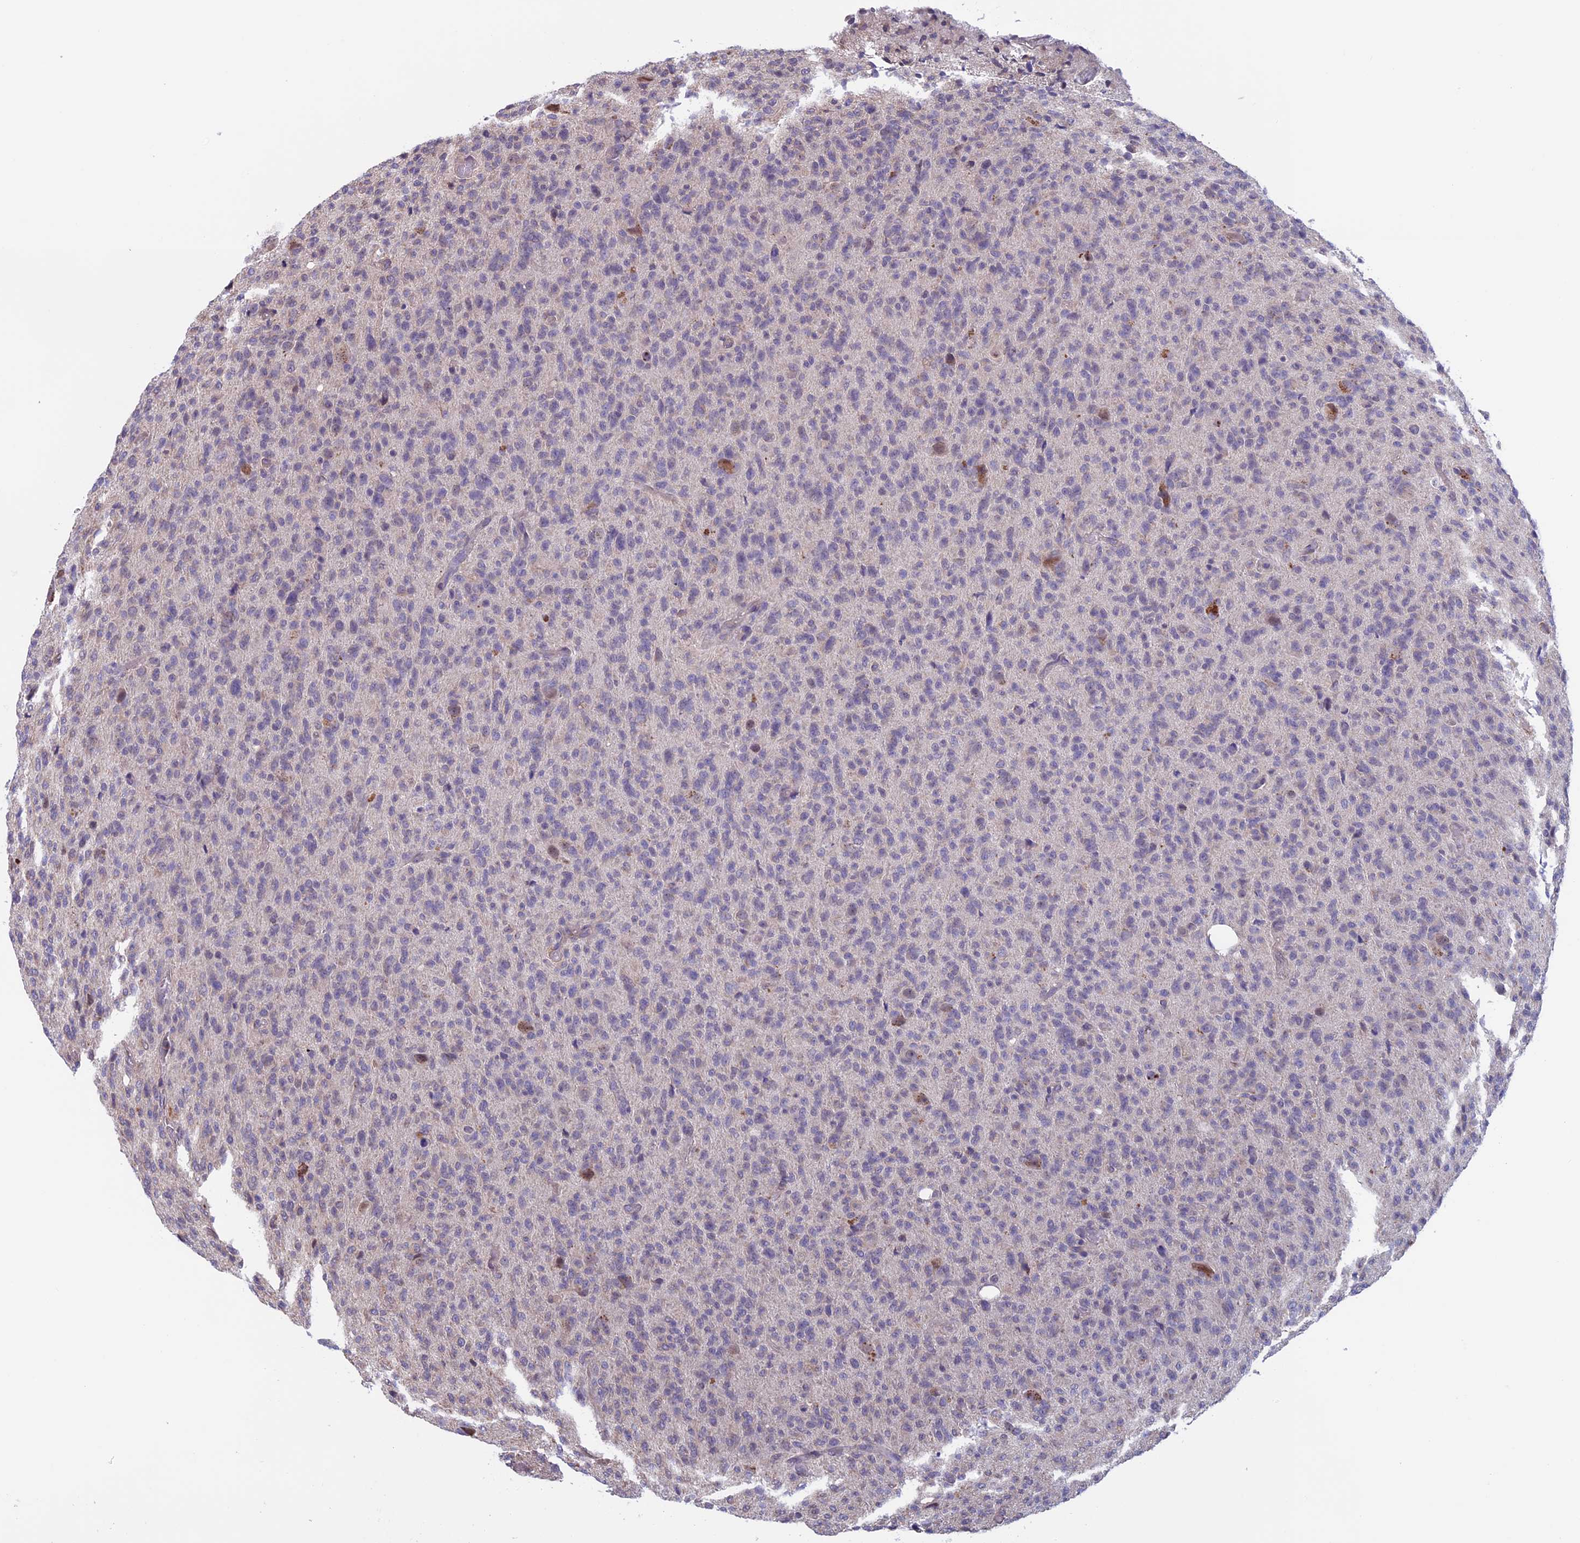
{"staining": {"intensity": "negative", "quantity": "none", "location": "none"}, "tissue": "glioma", "cell_type": "Tumor cells", "image_type": "cancer", "snomed": [{"axis": "morphology", "description": "Glioma, malignant, High grade"}, {"axis": "topography", "description": "Brain"}], "caption": "A photomicrograph of human malignant glioma (high-grade) is negative for staining in tumor cells.", "gene": "SLC1A6", "patient": {"sex": "female", "age": 57}}